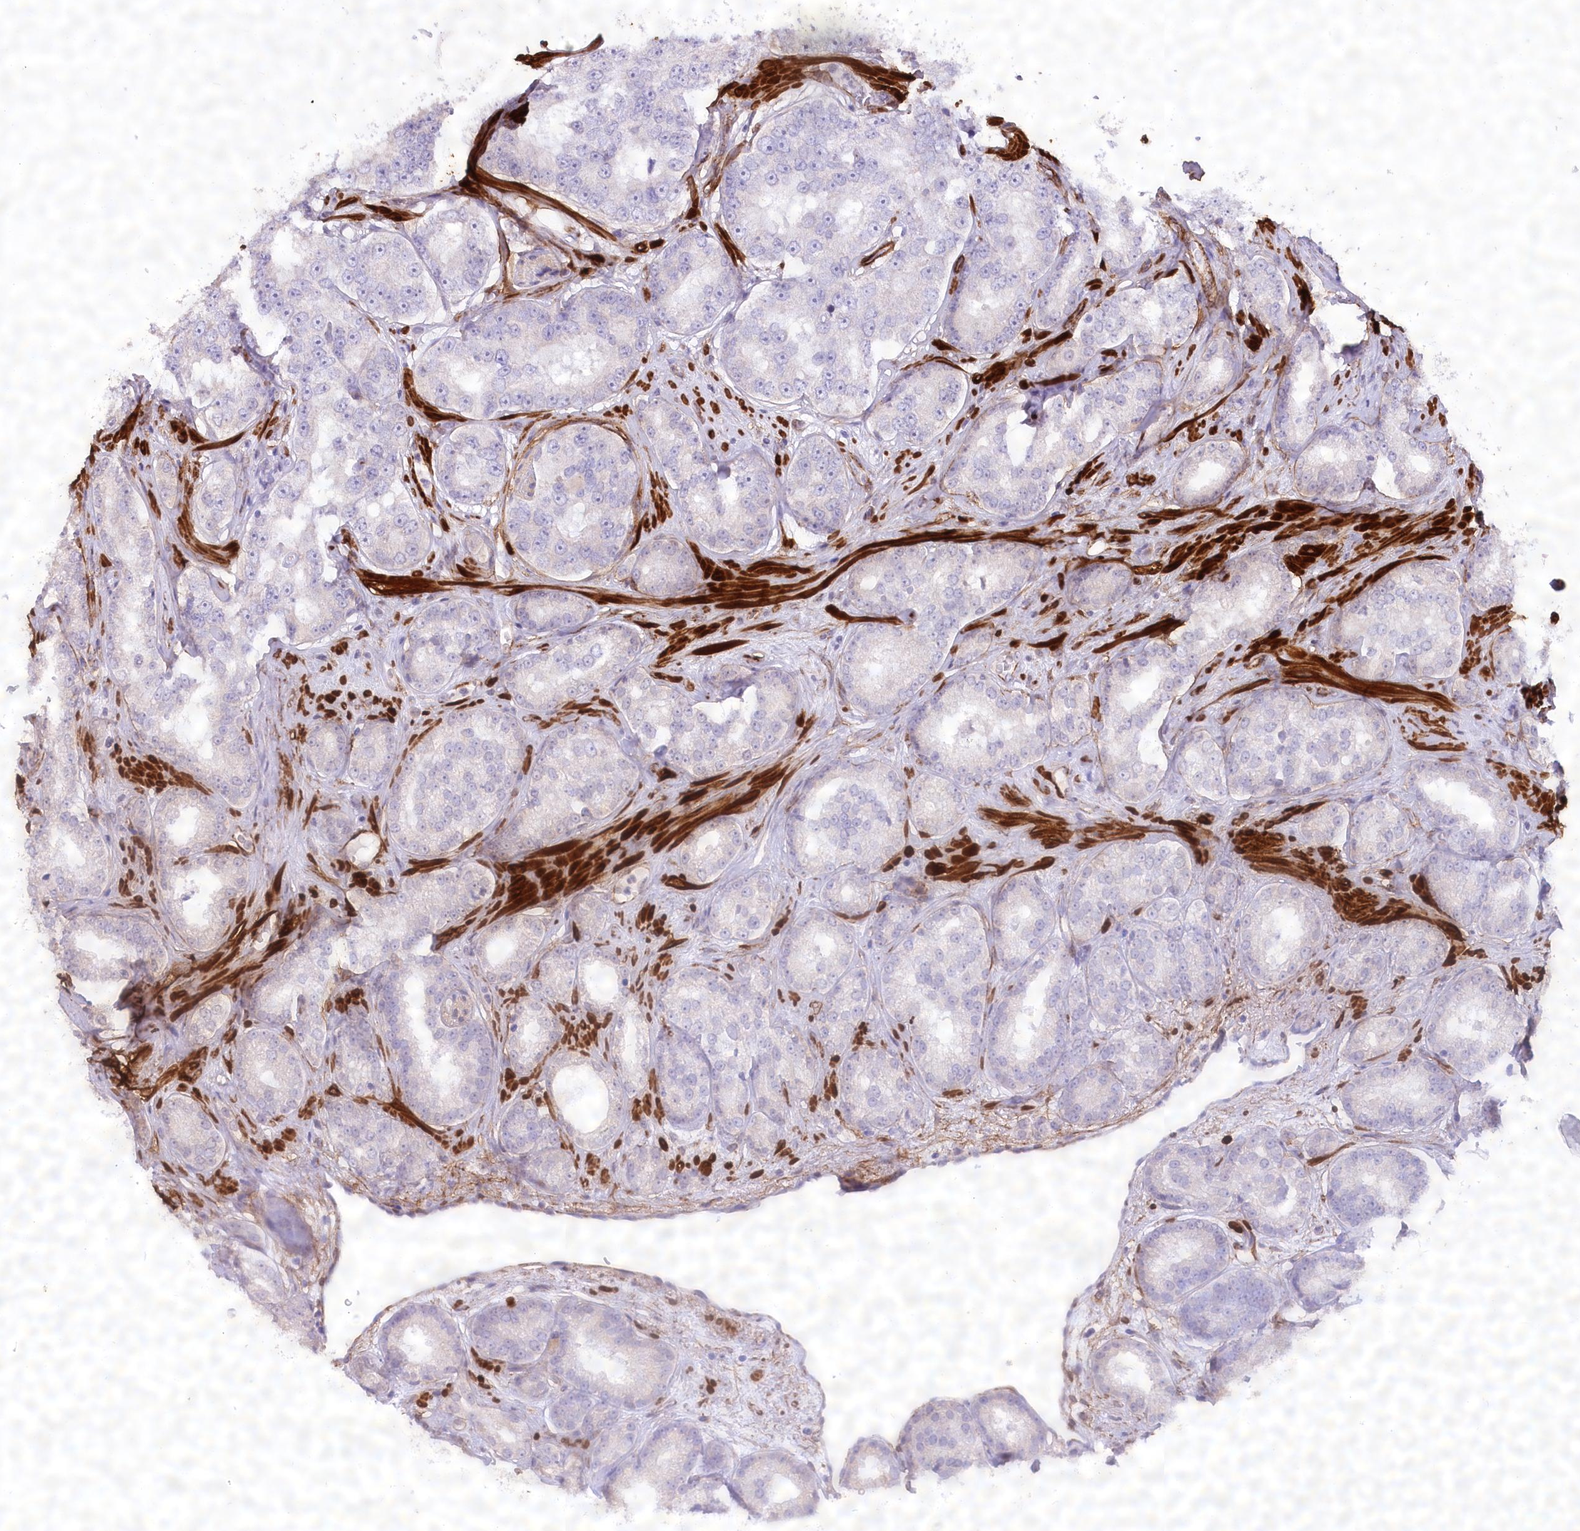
{"staining": {"intensity": "negative", "quantity": "none", "location": "none"}, "tissue": "prostate cancer", "cell_type": "Tumor cells", "image_type": "cancer", "snomed": [{"axis": "morphology", "description": "Normal tissue, NOS"}, {"axis": "morphology", "description": "Adenocarcinoma, High grade"}, {"axis": "topography", "description": "Prostate"}], "caption": "Immunohistochemical staining of human prostate cancer reveals no significant positivity in tumor cells. (DAB immunohistochemistry (IHC) with hematoxylin counter stain).", "gene": "SYNPO2", "patient": {"sex": "male", "age": 83}}